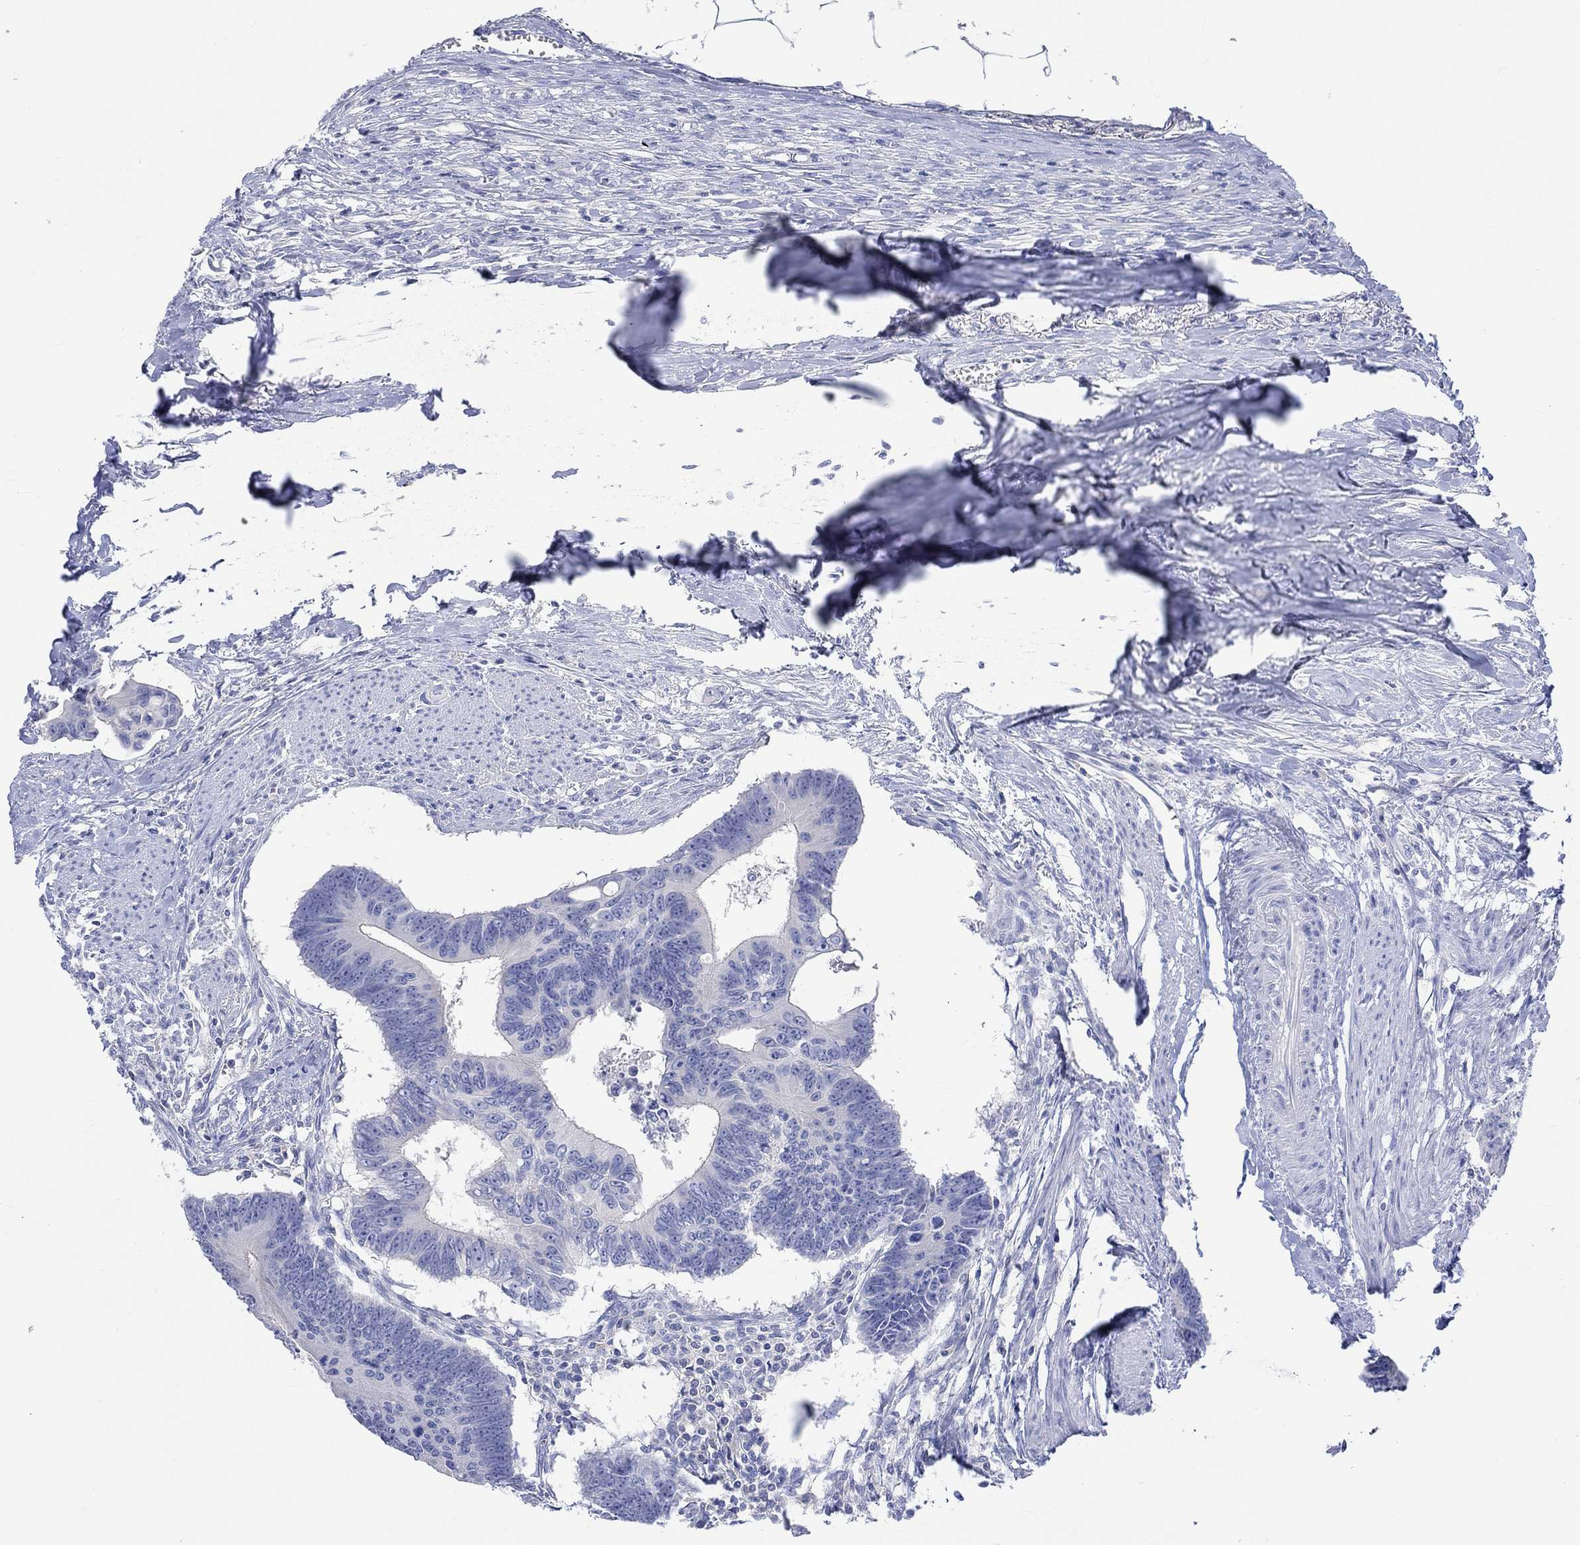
{"staining": {"intensity": "negative", "quantity": "none", "location": "none"}, "tissue": "colorectal cancer", "cell_type": "Tumor cells", "image_type": "cancer", "snomed": [{"axis": "morphology", "description": "Adenocarcinoma, NOS"}, {"axis": "topography", "description": "Colon"}], "caption": "Immunohistochemistry (IHC) micrograph of colorectal cancer stained for a protein (brown), which reveals no expression in tumor cells.", "gene": "GCM1", "patient": {"sex": "male", "age": 70}}